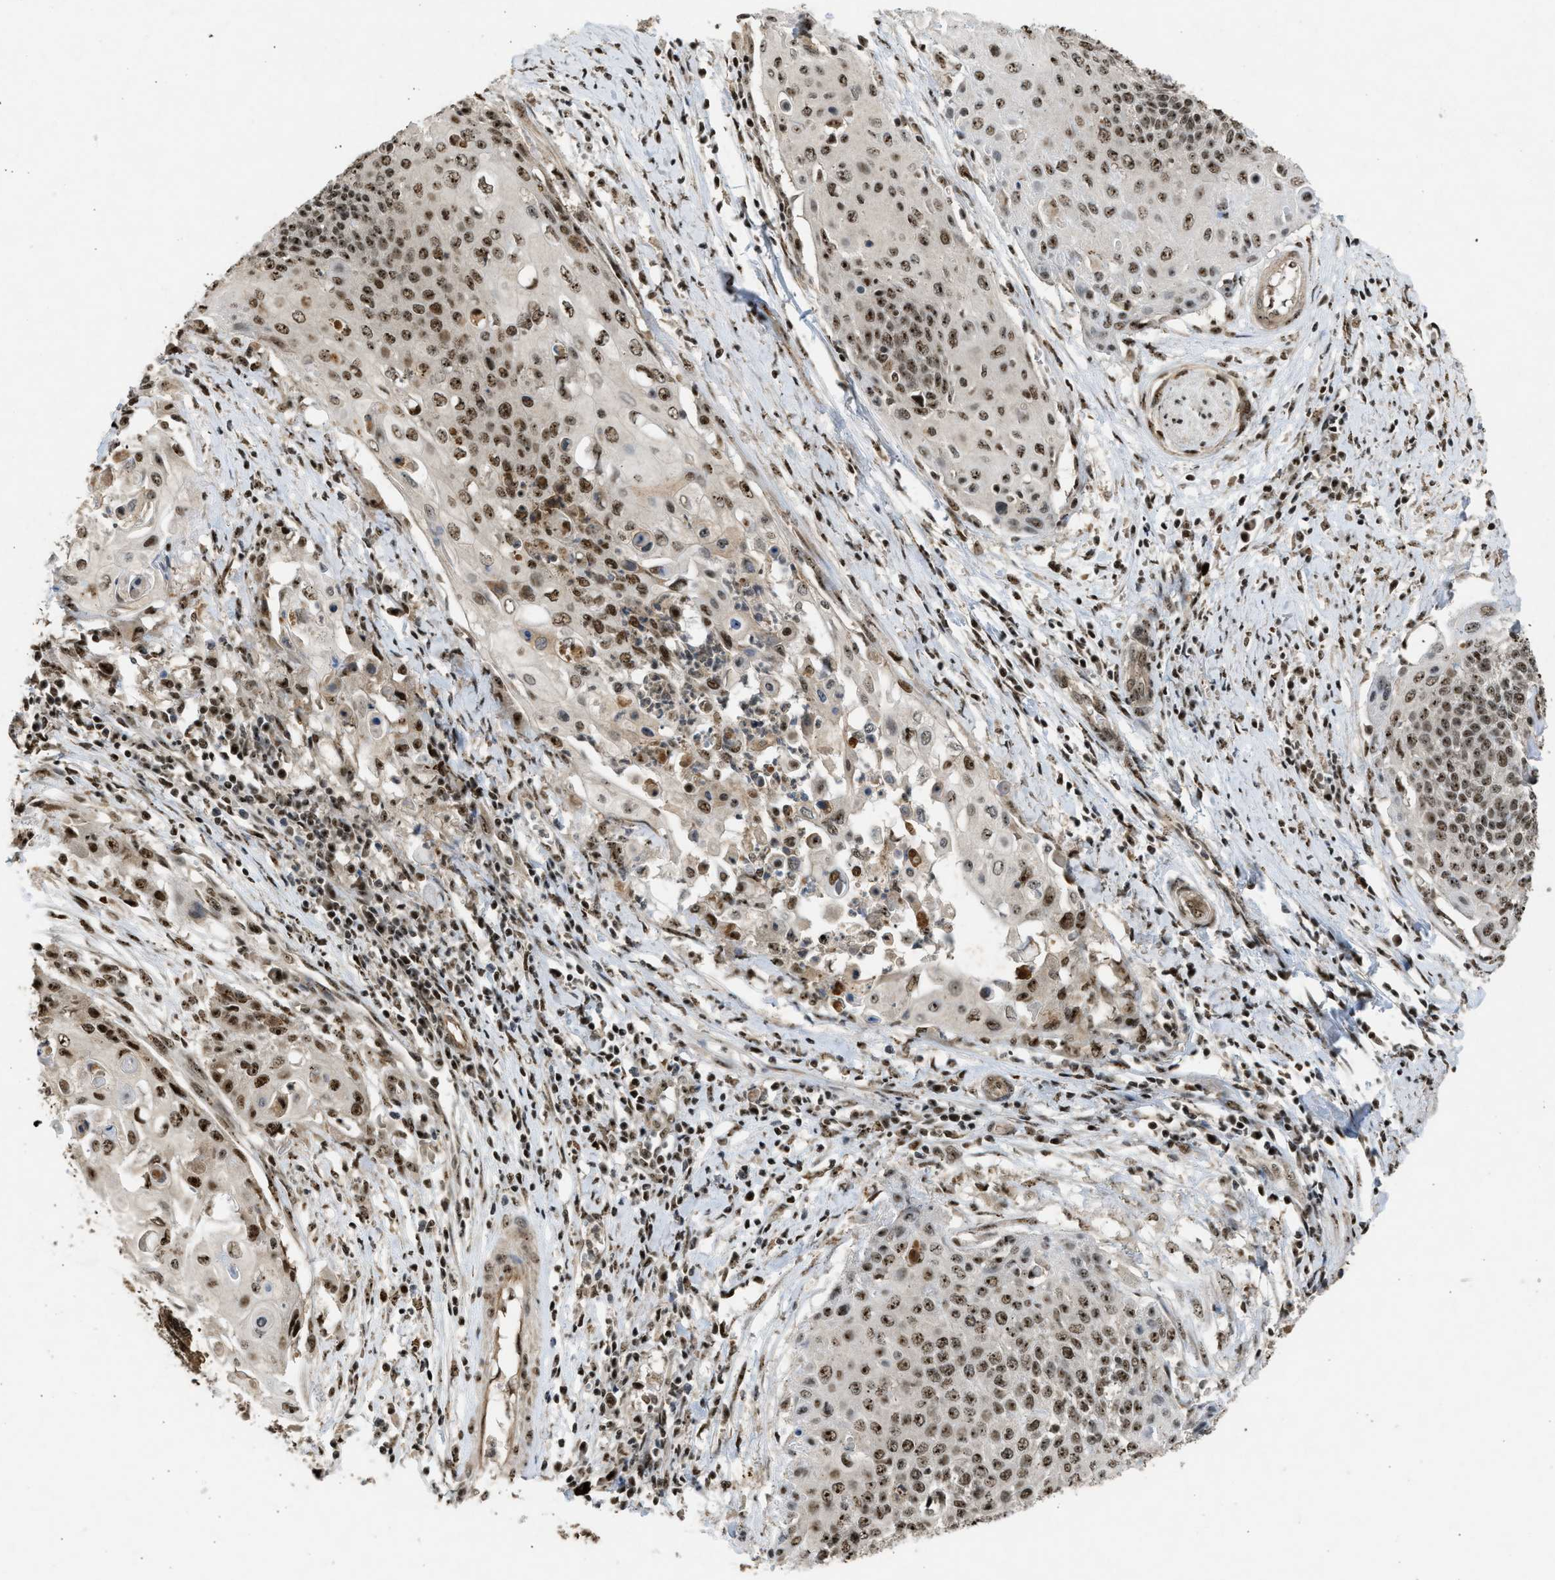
{"staining": {"intensity": "moderate", "quantity": ">75%", "location": "nuclear"}, "tissue": "cervical cancer", "cell_type": "Tumor cells", "image_type": "cancer", "snomed": [{"axis": "morphology", "description": "Squamous cell carcinoma, NOS"}, {"axis": "topography", "description": "Cervix"}], "caption": "The immunohistochemical stain shows moderate nuclear expression in tumor cells of cervical cancer tissue.", "gene": "TFDP2", "patient": {"sex": "female", "age": 39}}